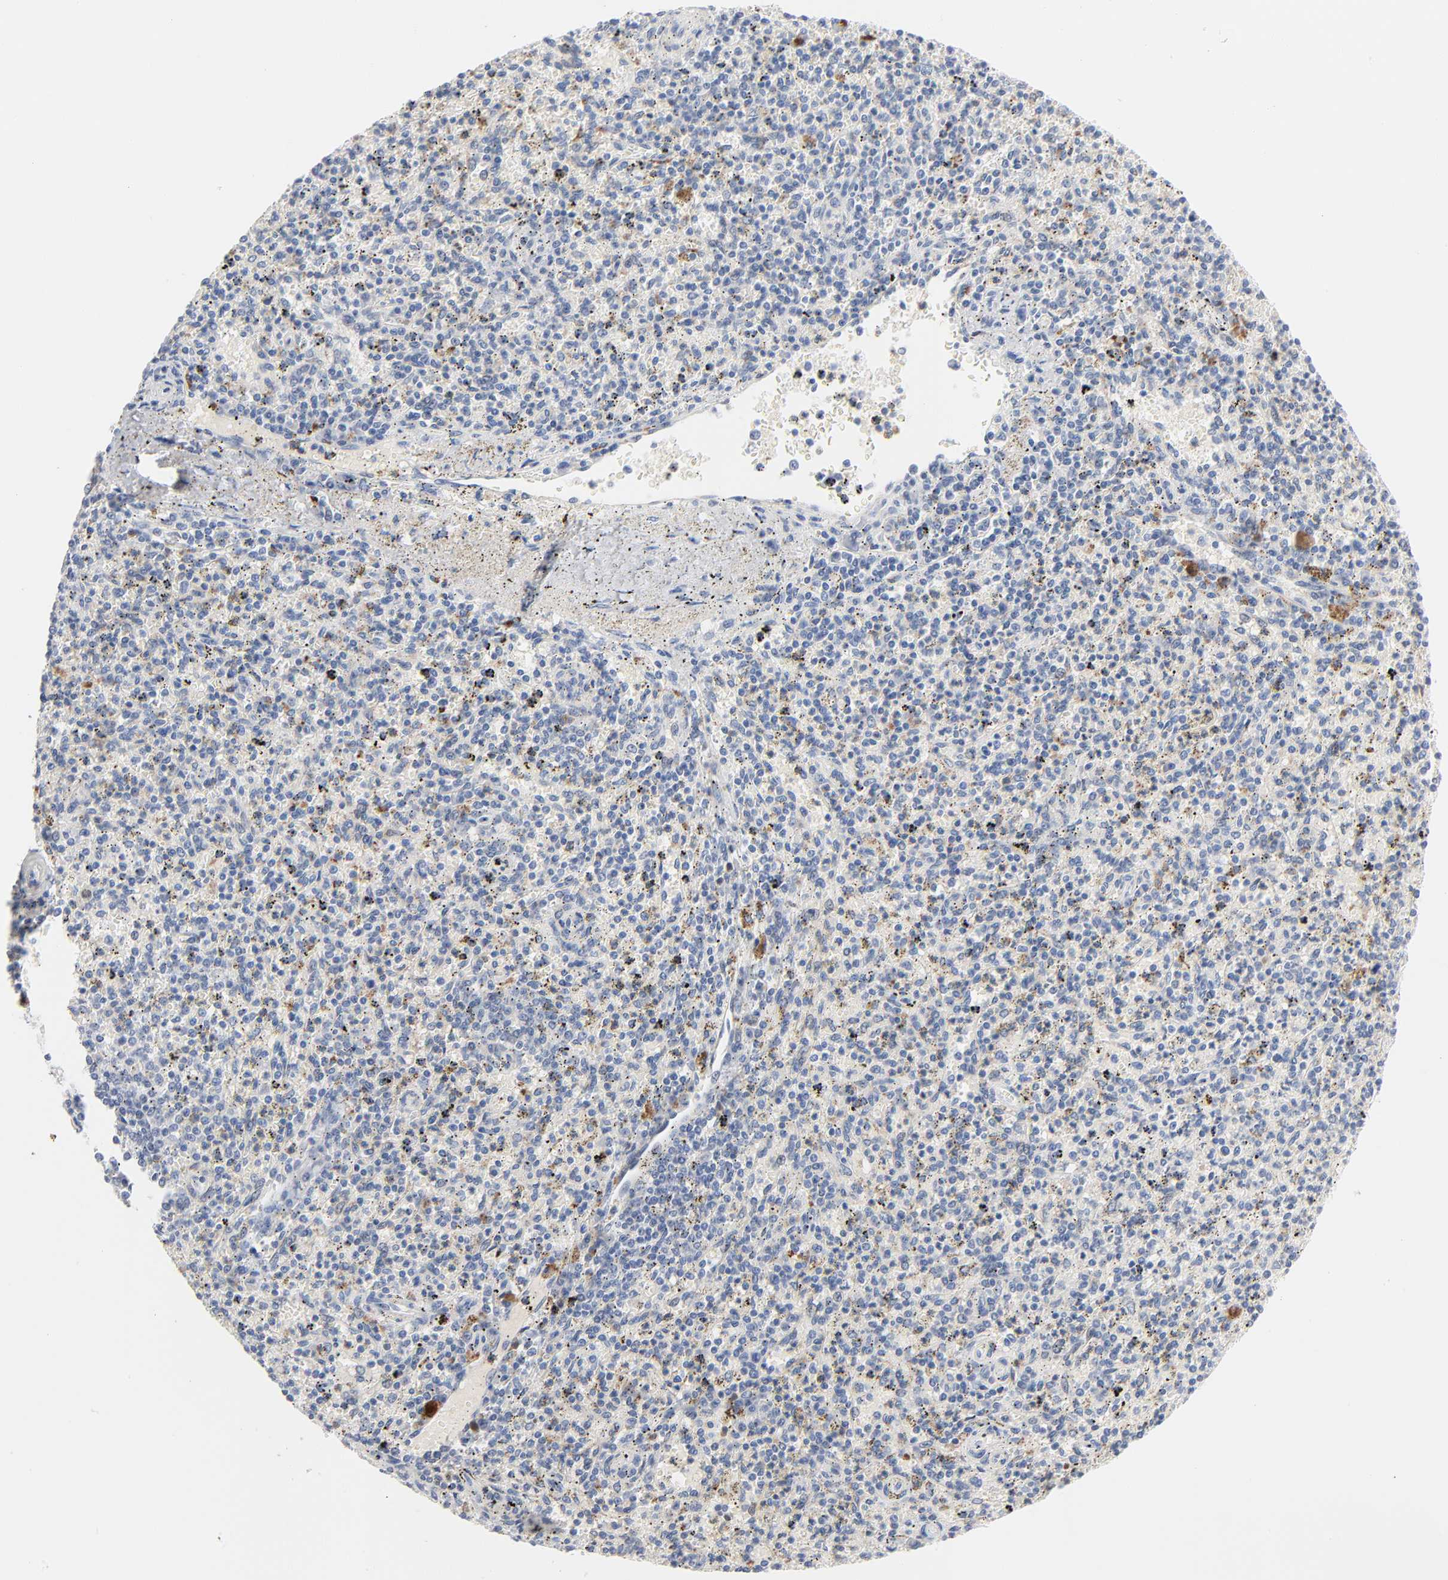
{"staining": {"intensity": "negative", "quantity": "none", "location": "none"}, "tissue": "spleen", "cell_type": "Cells in red pulp", "image_type": "normal", "snomed": [{"axis": "morphology", "description": "Normal tissue, NOS"}, {"axis": "topography", "description": "Spleen"}], "caption": "A high-resolution photomicrograph shows IHC staining of unremarkable spleen, which exhibits no significant staining in cells in red pulp.", "gene": "SERPINA4", "patient": {"sex": "male", "age": 72}}